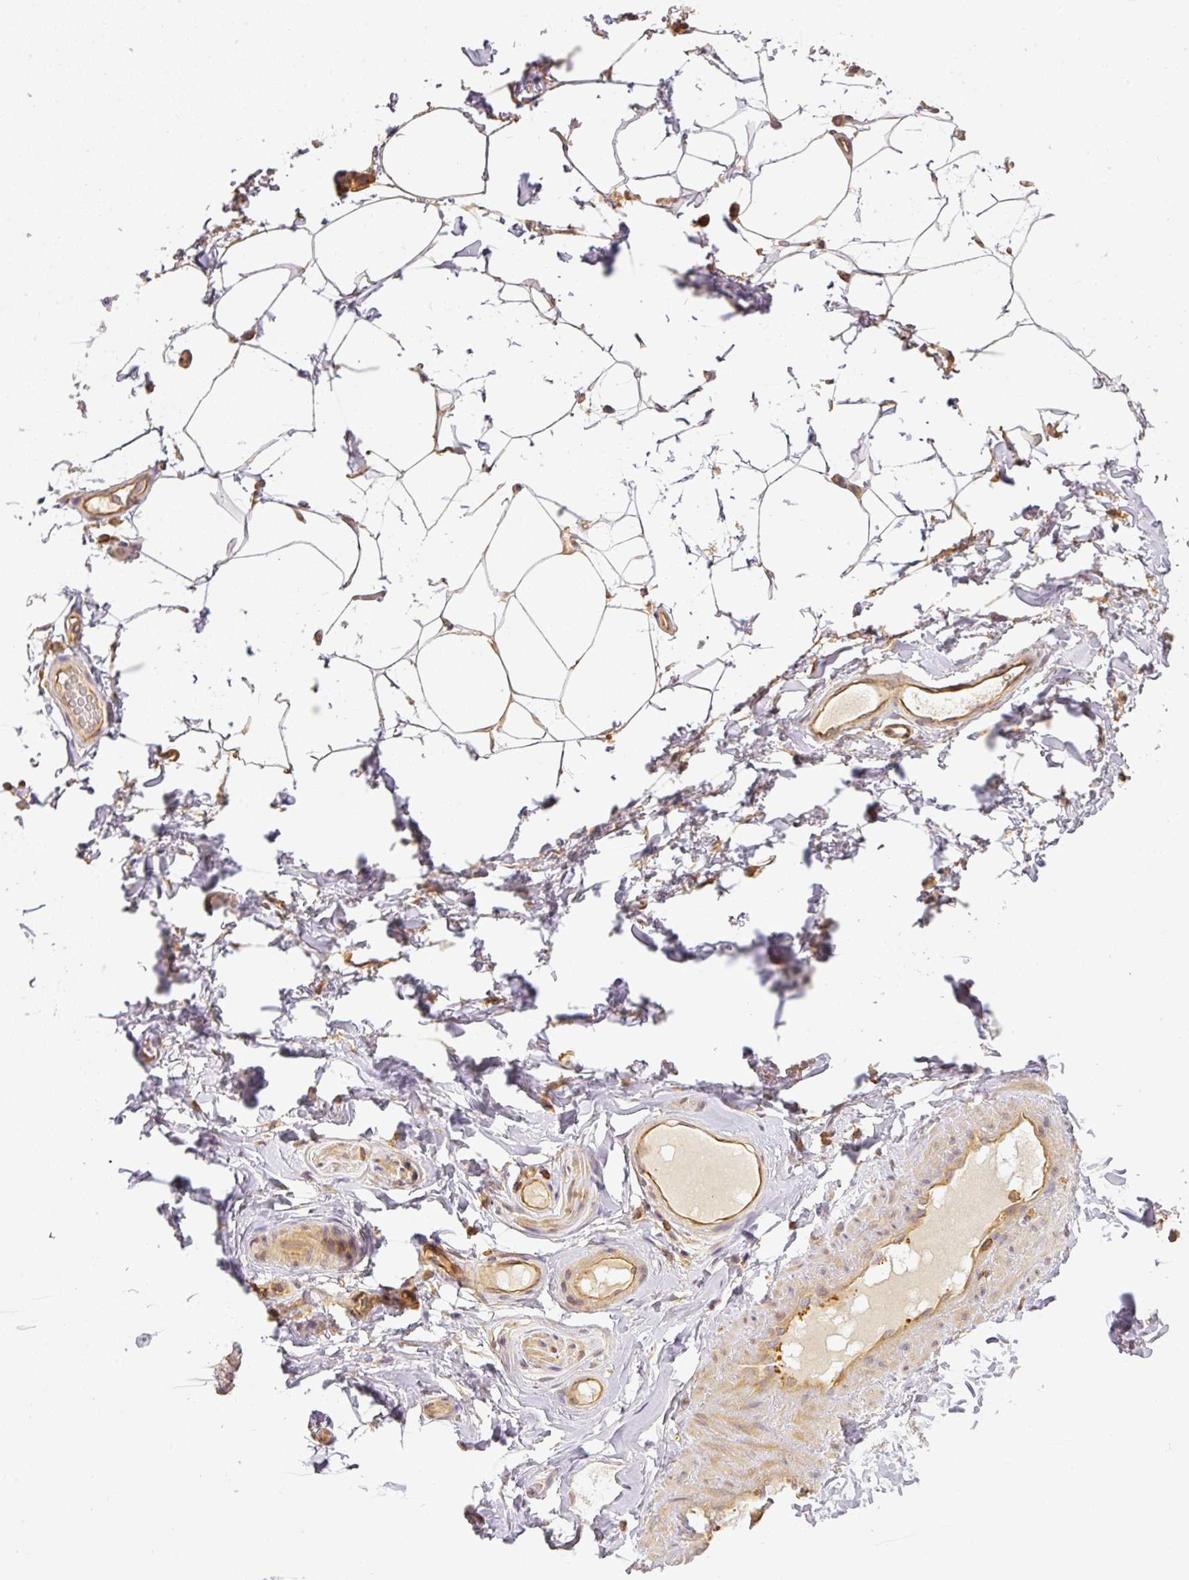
{"staining": {"intensity": "moderate", "quantity": "<25%", "location": "cytoplasmic/membranous"}, "tissue": "adipose tissue", "cell_type": "Adipocytes", "image_type": "normal", "snomed": [{"axis": "morphology", "description": "Normal tissue, NOS"}, {"axis": "topography", "description": "Vascular tissue"}, {"axis": "topography", "description": "Peripheral nerve tissue"}], "caption": "Approximately <25% of adipocytes in unremarkable human adipose tissue reveal moderate cytoplasmic/membranous protein positivity as visualized by brown immunohistochemical staining.", "gene": "TCL1B", "patient": {"sex": "male", "age": 41}}